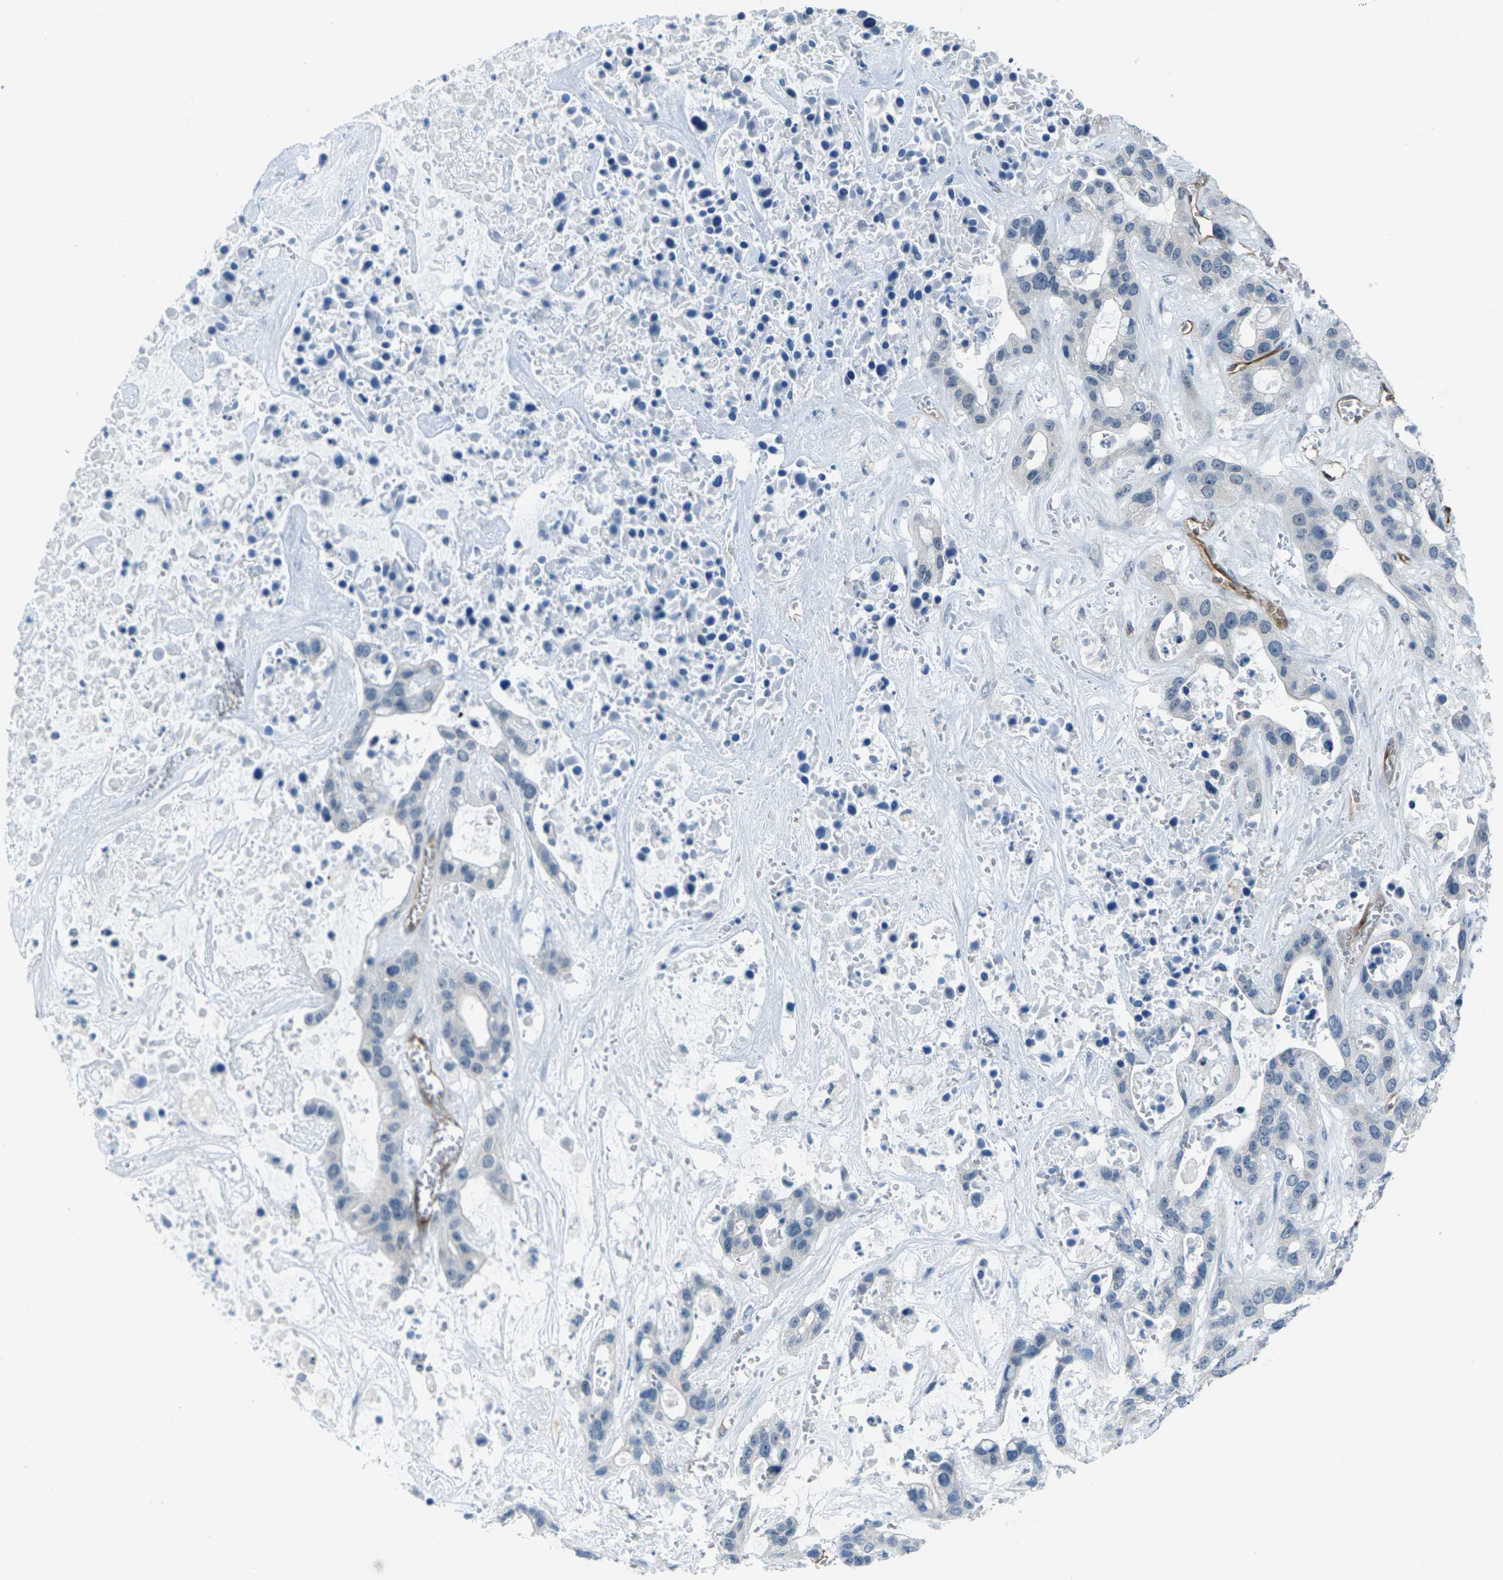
{"staining": {"intensity": "negative", "quantity": "none", "location": "none"}, "tissue": "liver cancer", "cell_type": "Tumor cells", "image_type": "cancer", "snomed": [{"axis": "morphology", "description": "Cholangiocarcinoma"}, {"axis": "topography", "description": "Liver"}], "caption": "A histopathology image of human liver cancer is negative for staining in tumor cells.", "gene": "HSPA12B", "patient": {"sex": "female", "age": 65}}